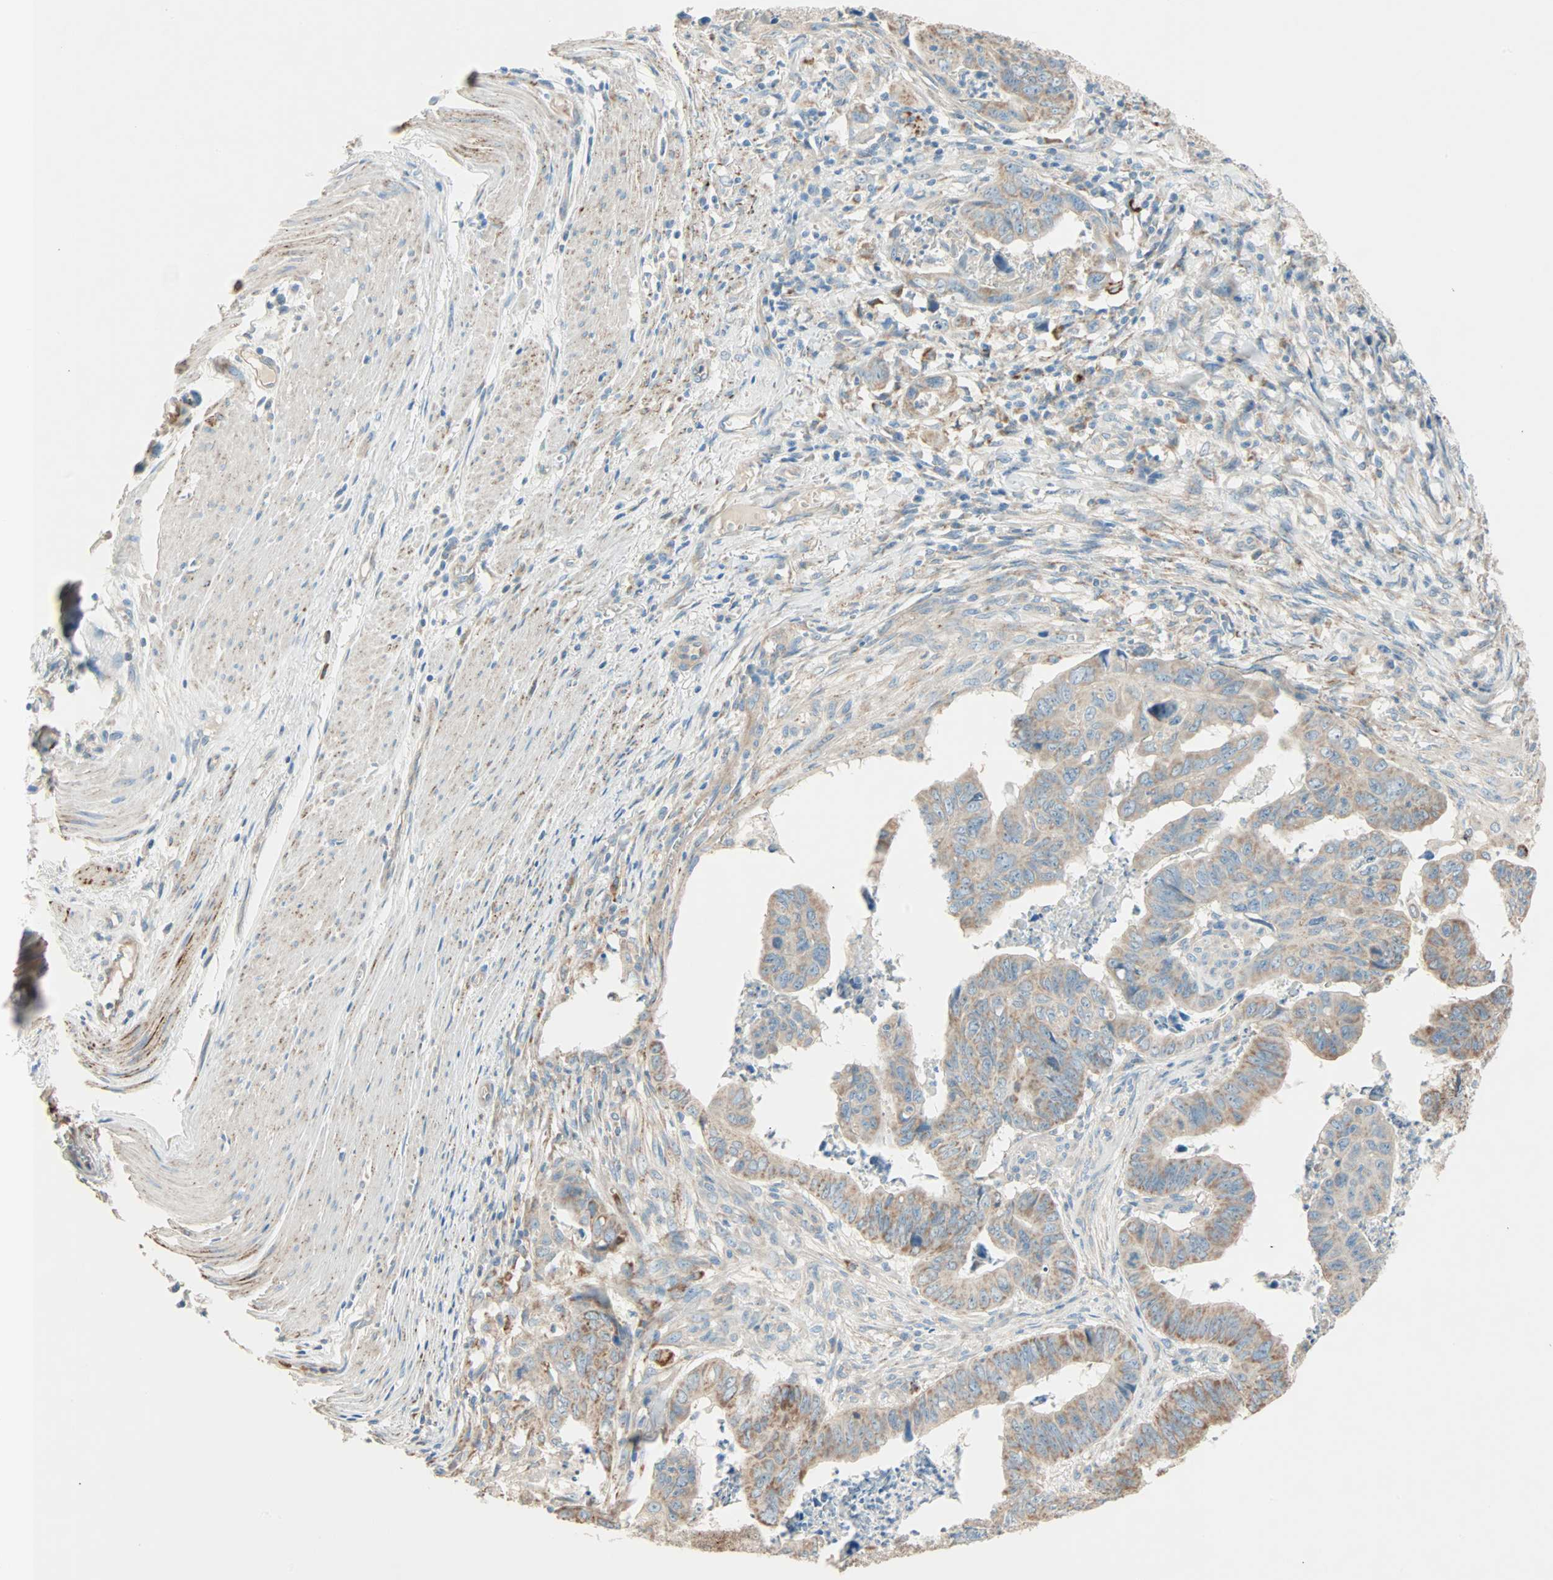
{"staining": {"intensity": "moderate", "quantity": ">75%", "location": "cytoplasmic/membranous"}, "tissue": "stomach cancer", "cell_type": "Tumor cells", "image_type": "cancer", "snomed": [{"axis": "morphology", "description": "Adenocarcinoma, NOS"}, {"axis": "topography", "description": "Stomach, lower"}], "caption": "Moderate cytoplasmic/membranous staining is appreciated in approximately >75% of tumor cells in stomach cancer. The staining was performed using DAB (3,3'-diaminobenzidine) to visualize the protein expression in brown, while the nuclei were stained in blue with hematoxylin (Magnification: 20x).", "gene": "LY6G6F", "patient": {"sex": "male", "age": 77}}